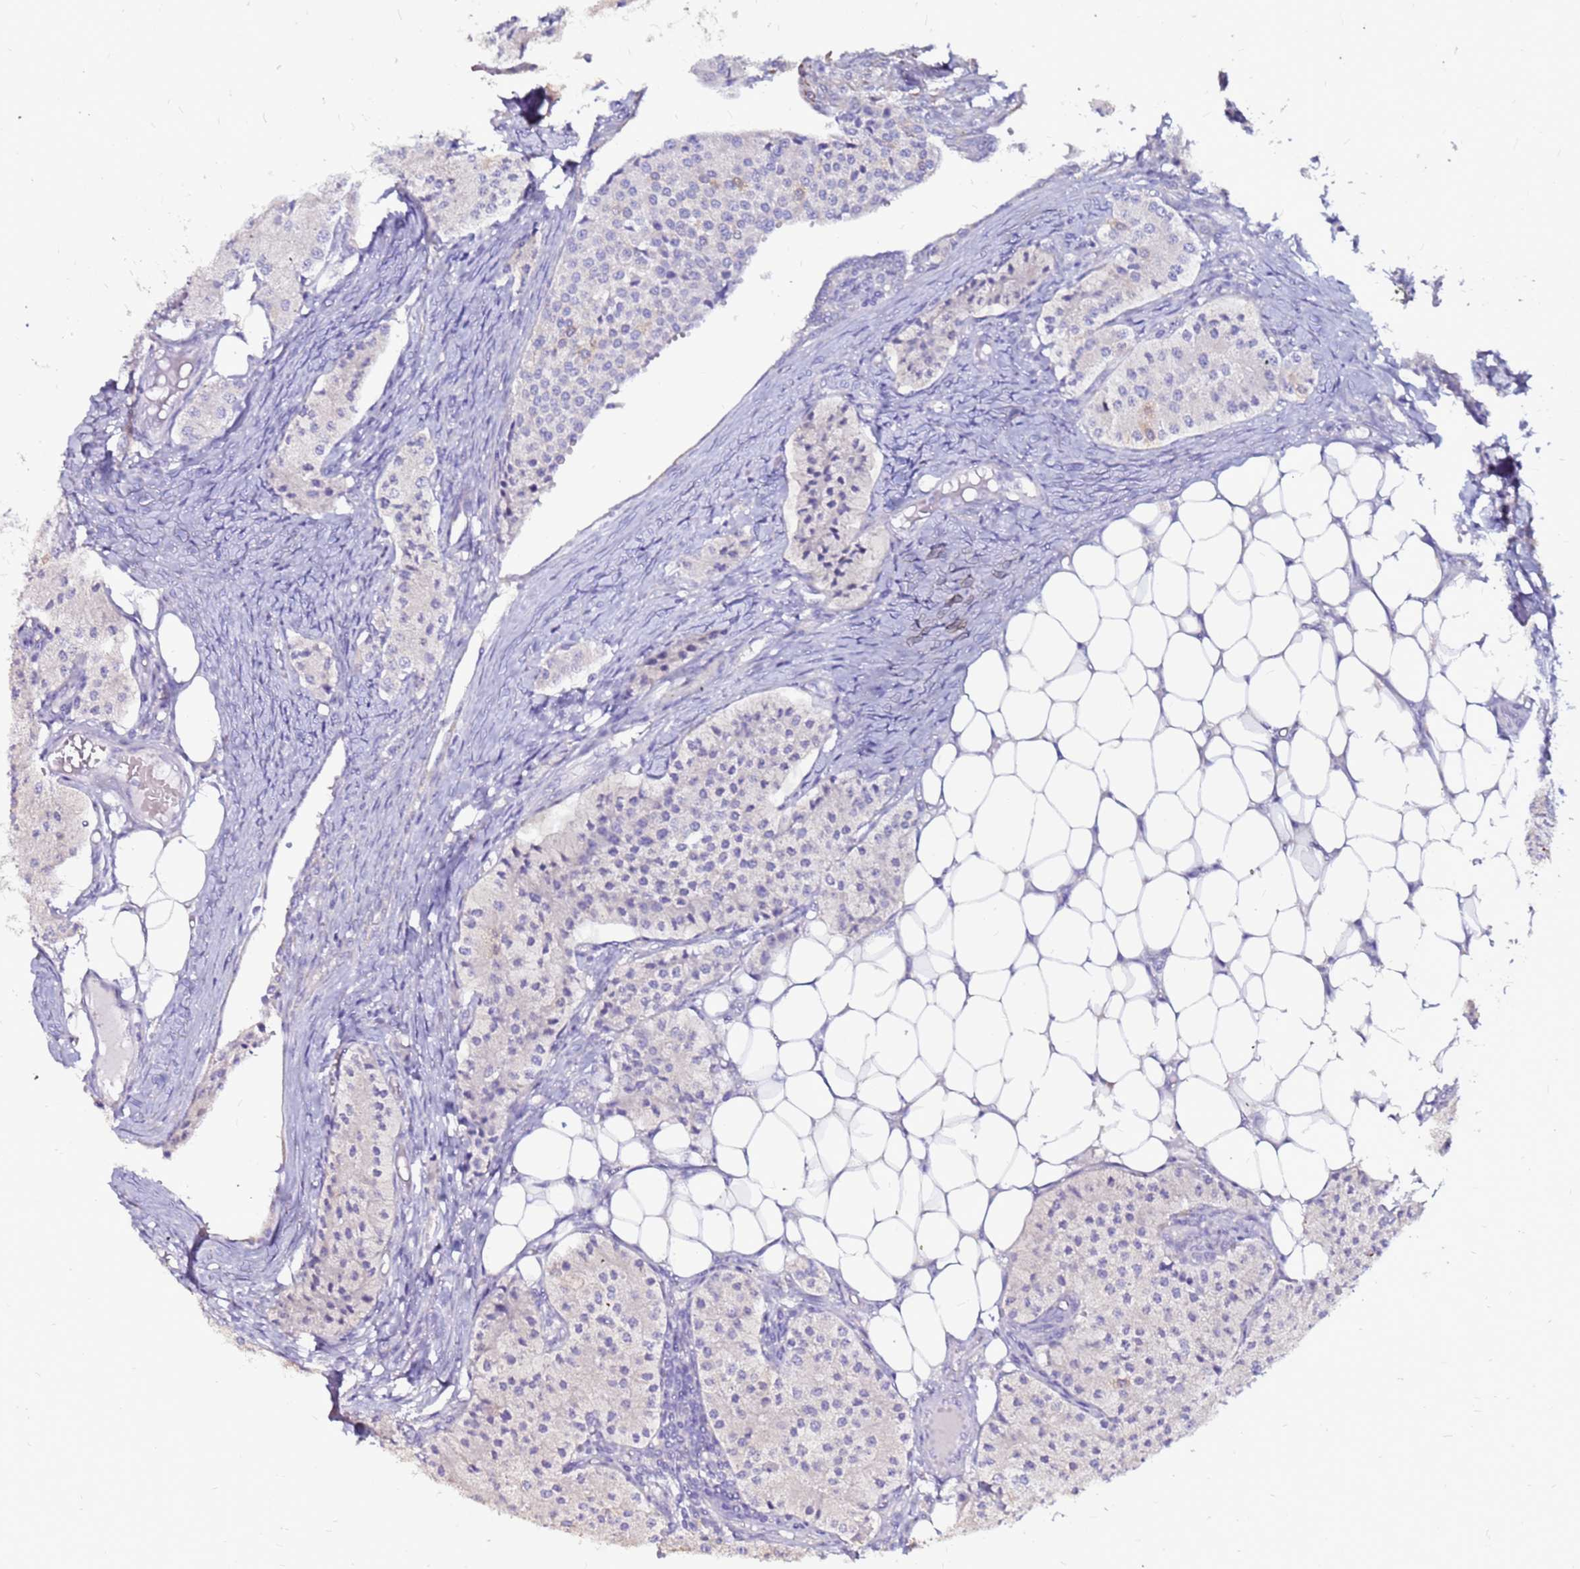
{"staining": {"intensity": "negative", "quantity": "none", "location": "none"}, "tissue": "carcinoid", "cell_type": "Tumor cells", "image_type": "cancer", "snomed": [{"axis": "morphology", "description": "Carcinoid, malignant, NOS"}, {"axis": "topography", "description": "Colon"}], "caption": "Tumor cells show no significant protein expression in carcinoid.", "gene": "SLC44A3", "patient": {"sex": "female", "age": 52}}